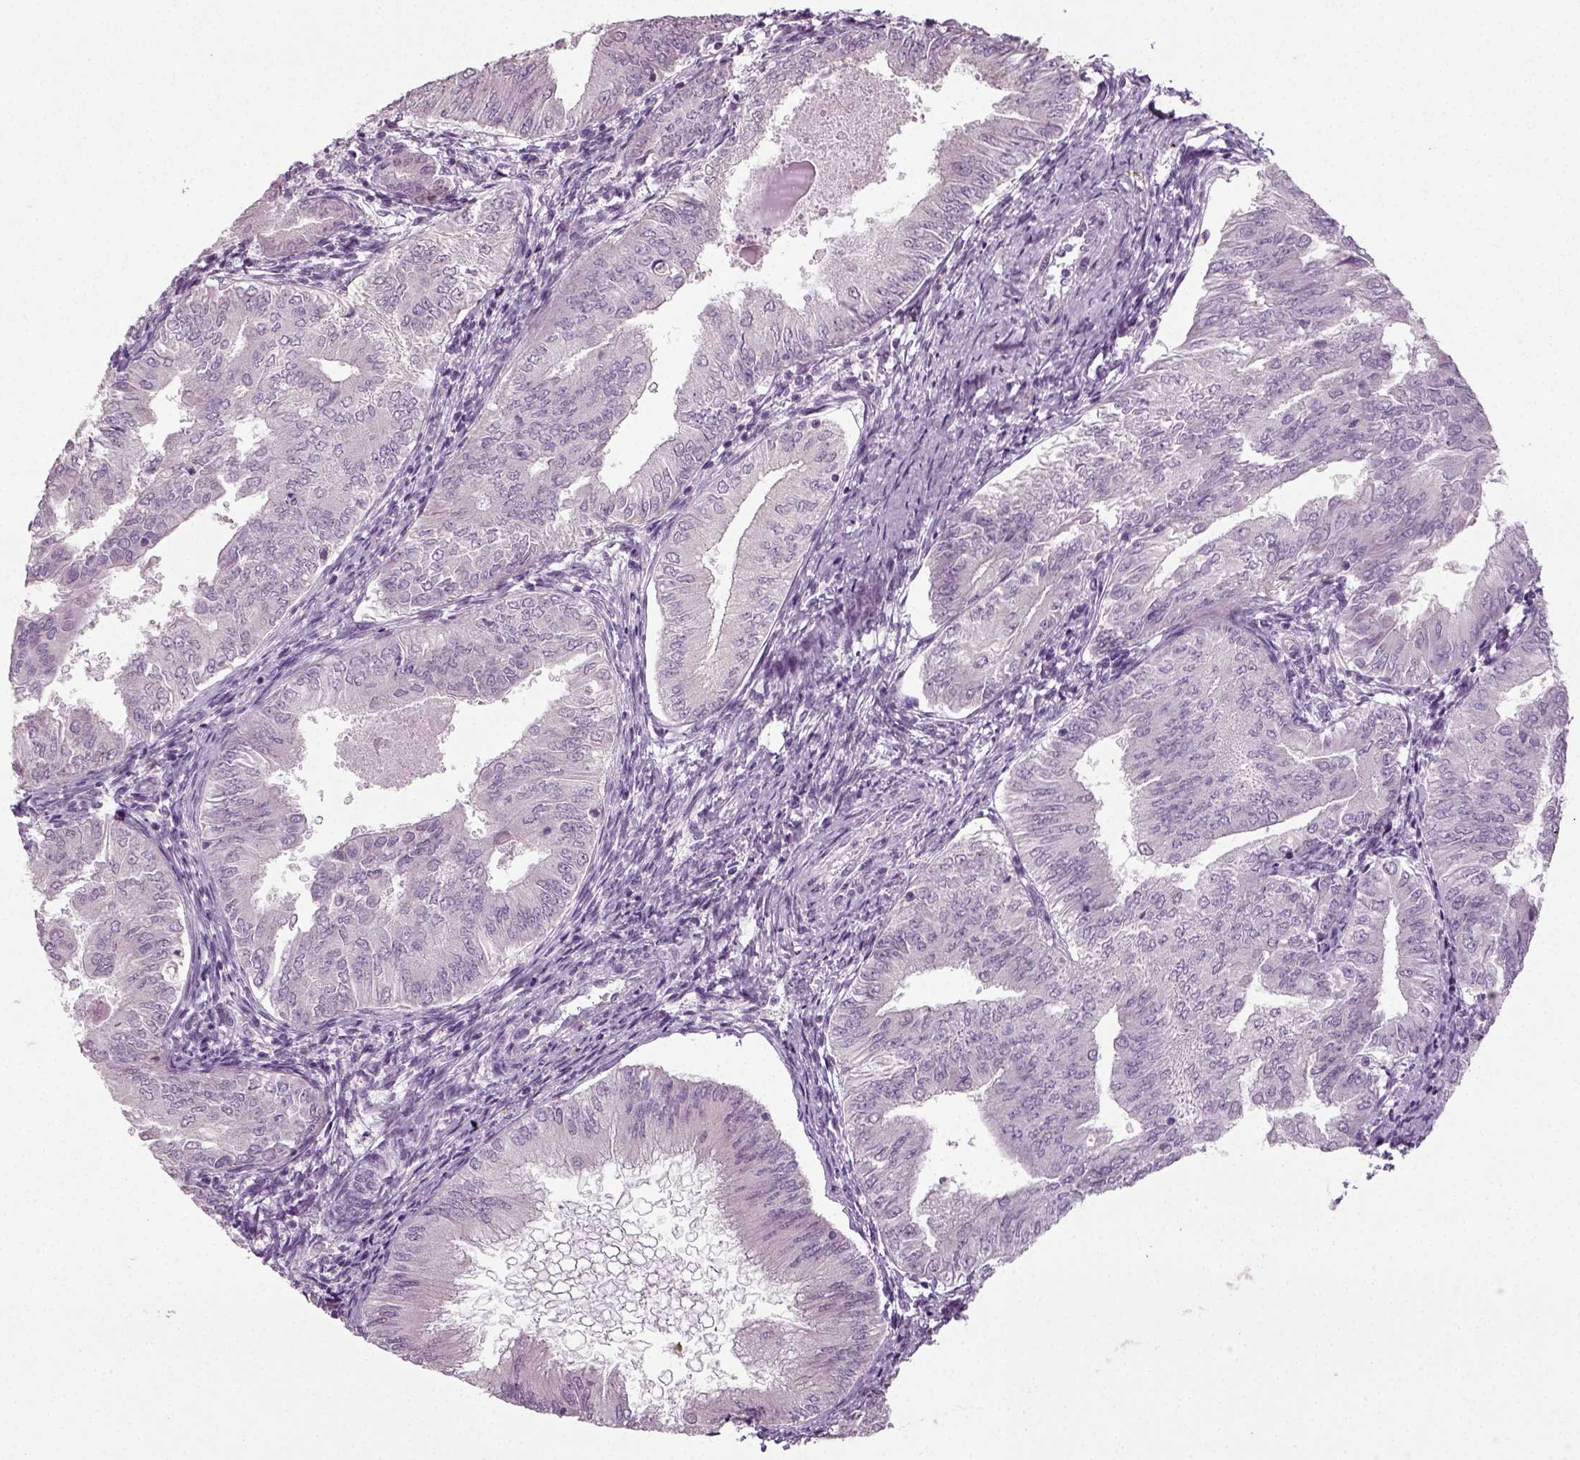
{"staining": {"intensity": "negative", "quantity": "none", "location": "none"}, "tissue": "endometrial cancer", "cell_type": "Tumor cells", "image_type": "cancer", "snomed": [{"axis": "morphology", "description": "Adenocarcinoma, NOS"}, {"axis": "topography", "description": "Endometrium"}], "caption": "Immunohistochemistry photomicrograph of neoplastic tissue: human endometrial cancer (adenocarcinoma) stained with DAB reveals no significant protein expression in tumor cells.", "gene": "SYNGAP1", "patient": {"sex": "female", "age": 53}}